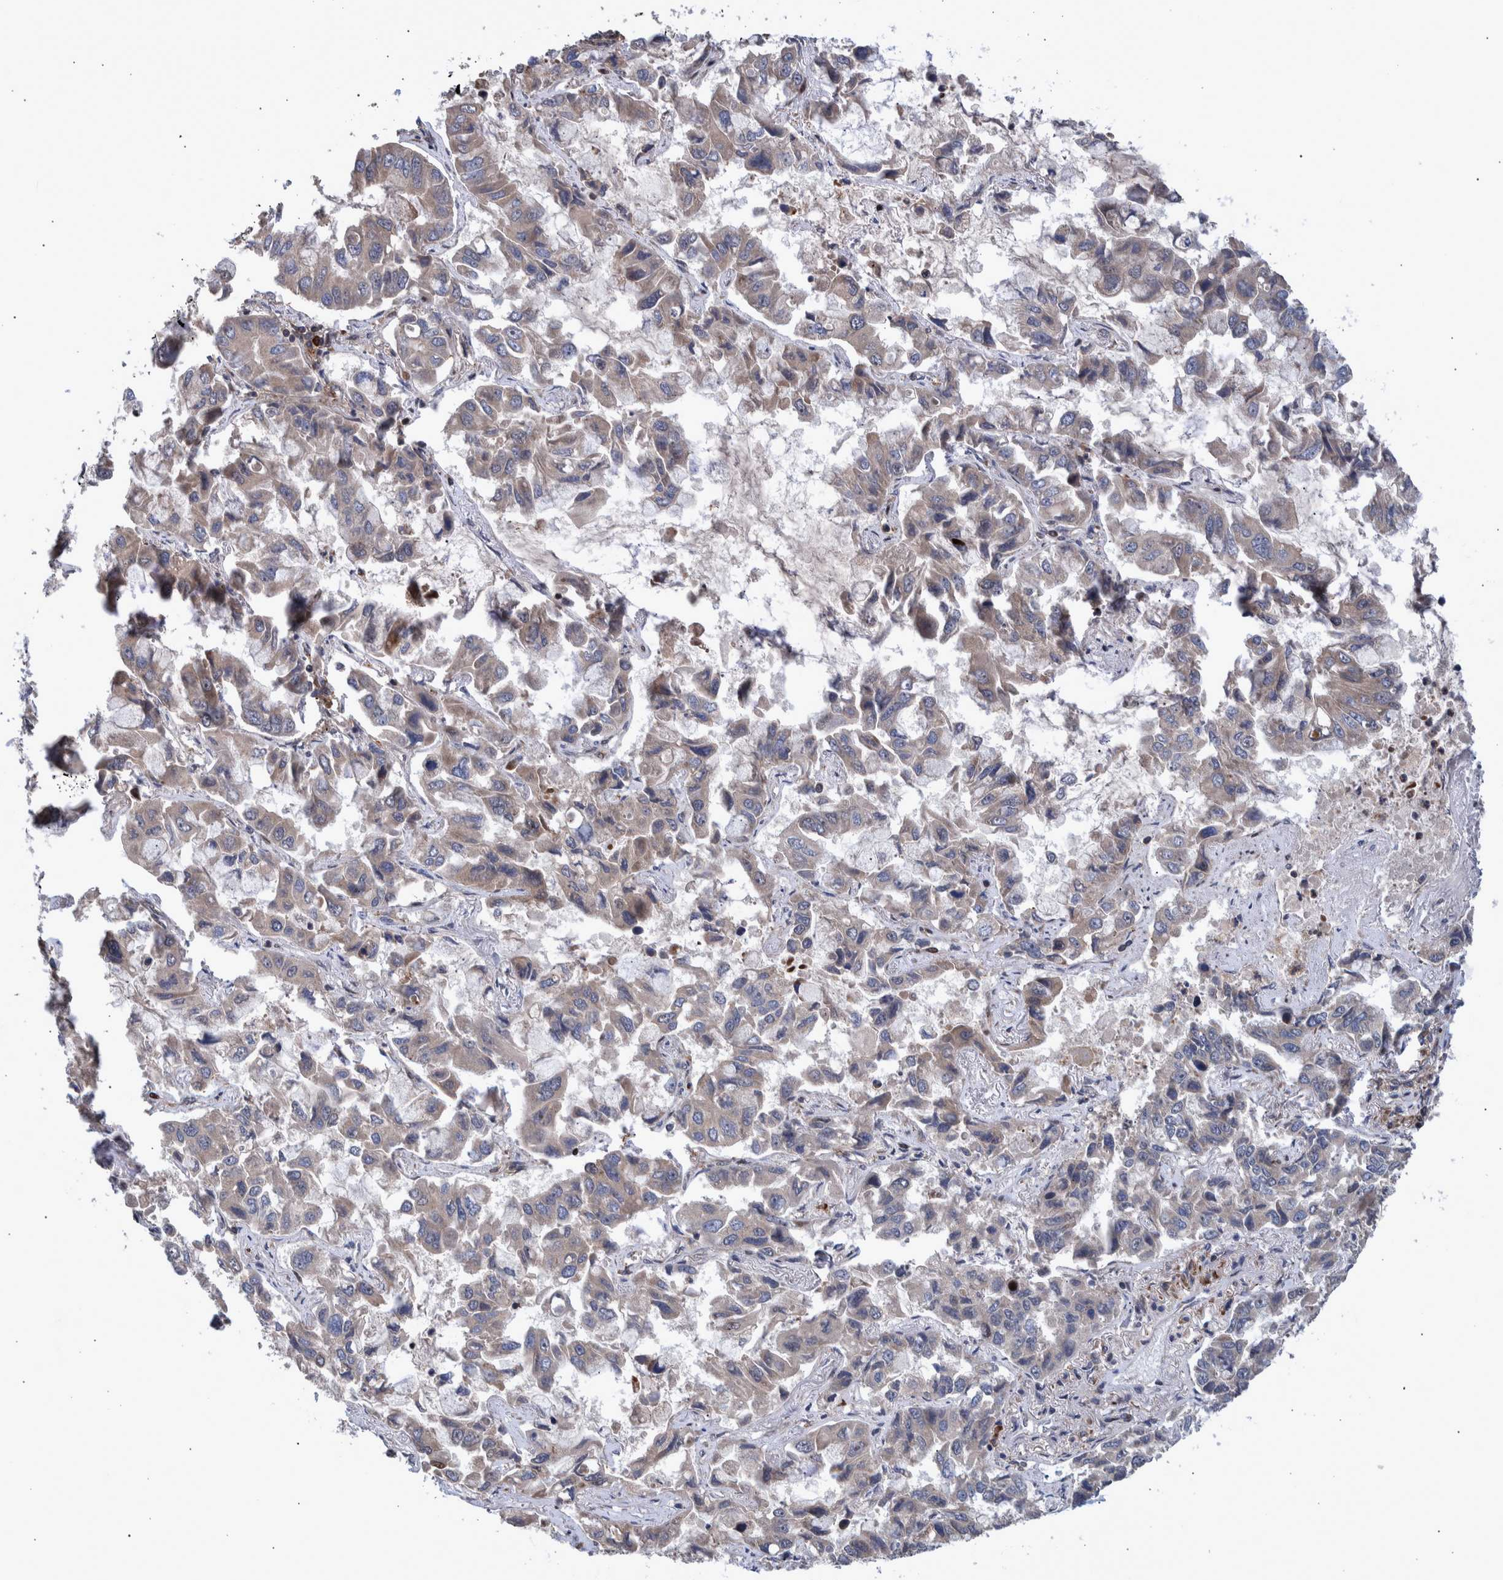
{"staining": {"intensity": "weak", "quantity": "<25%", "location": "cytoplasmic/membranous"}, "tissue": "lung cancer", "cell_type": "Tumor cells", "image_type": "cancer", "snomed": [{"axis": "morphology", "description": "Adenocarcinoma, NOS"}, {"axis": "topography", "description": "Lung"}], "caption": "Tumor cells are negative for brown protein staining in lung adenocarcinoma.", "gene": "SHISA6", "patient": {"sex": "male", "age": 64}}